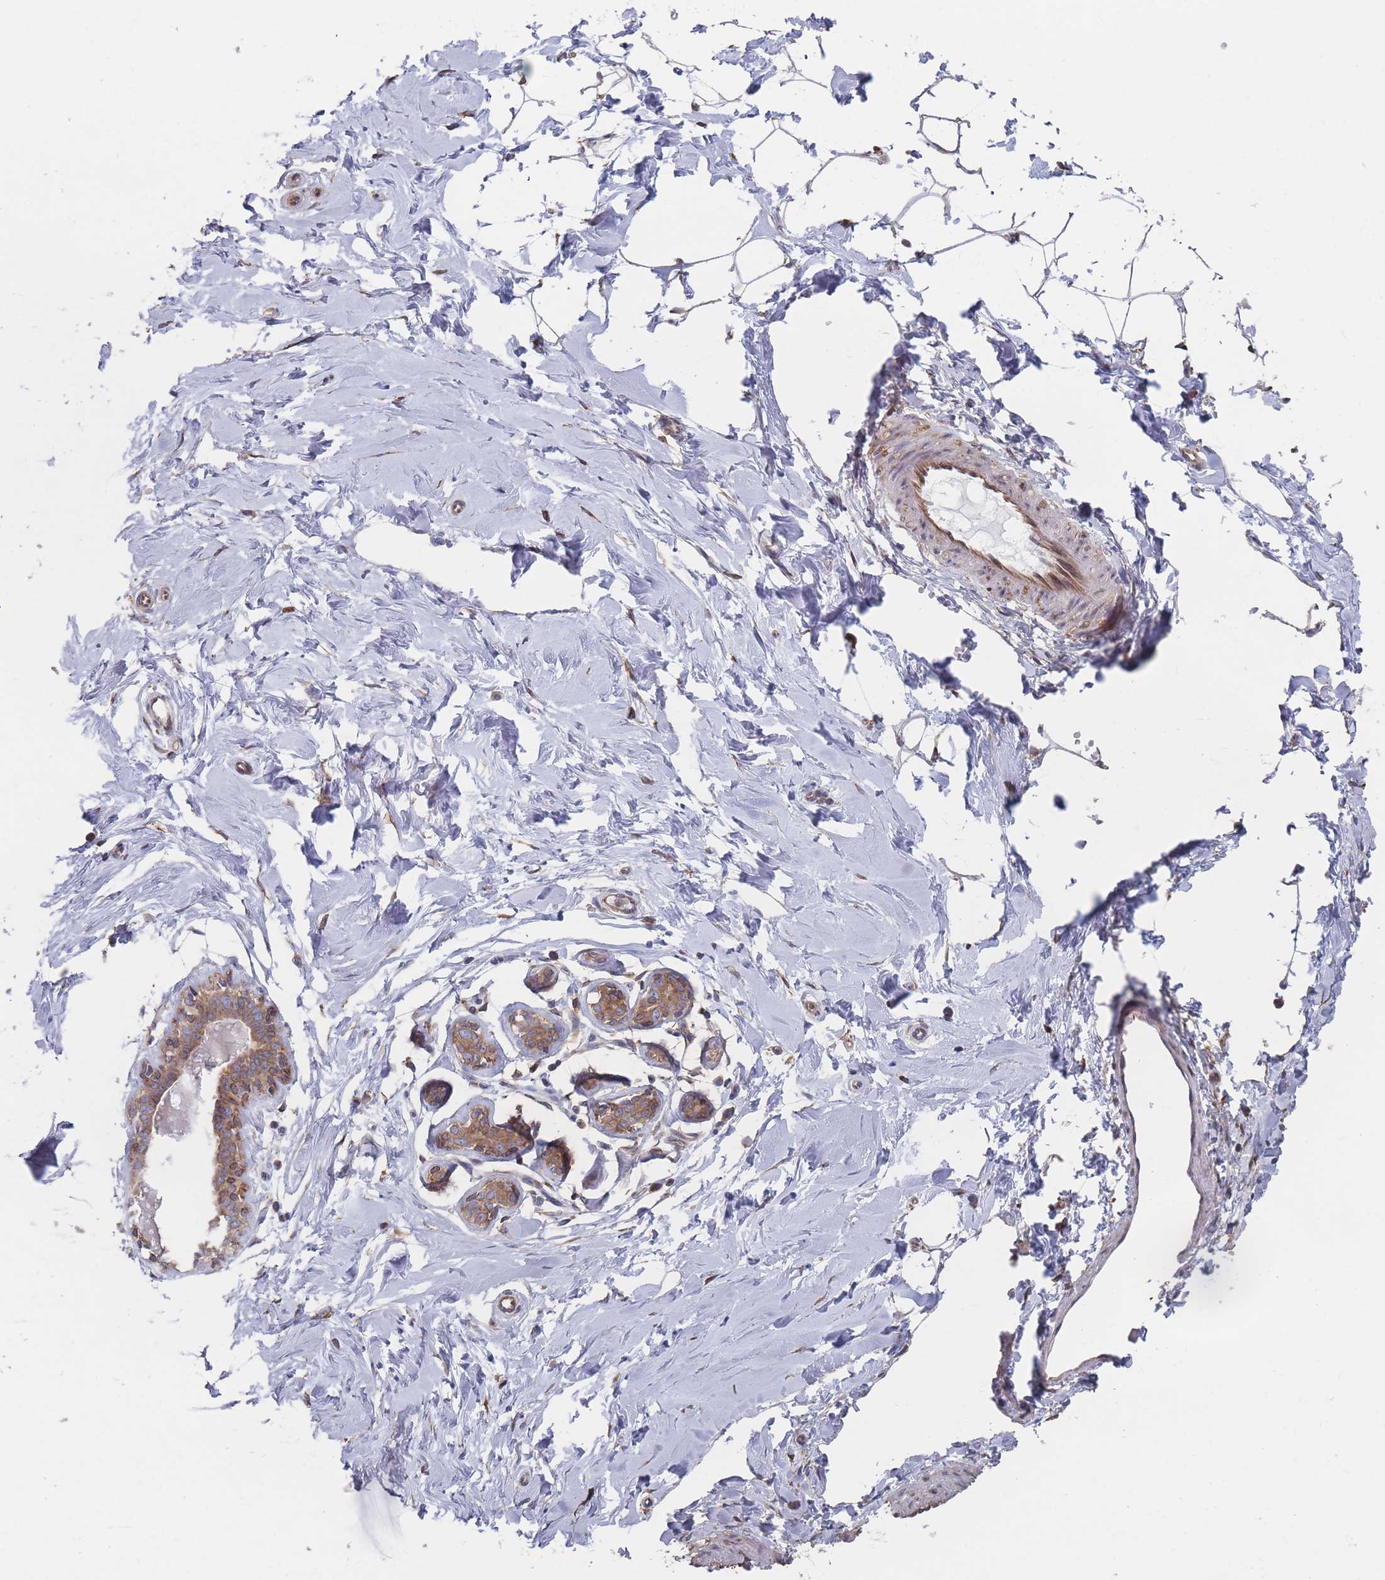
{"staining": {"intensity": "moderate", "quantity": "<25%", "location": "cytoplasmic/membranous"}, "tissue": "breast", "cell_type": "Adipocytes", "image_type": "normal", "snomed": [{"axis": "morphology", "description": "Normal tissue, NOS"}, {"axis": "topography", "description": "Breast"}], "caption": "Adipocytes display low levels of moderate cytoplasmic/membranous expression in about <25% of cells in unremarkable breast. Immunohistochemistry (ihc) stains the protein of interest in brown and the nuclei are stained blue.", "gene": "KDSR", "patient": {"sex": "female", "age": 23}}